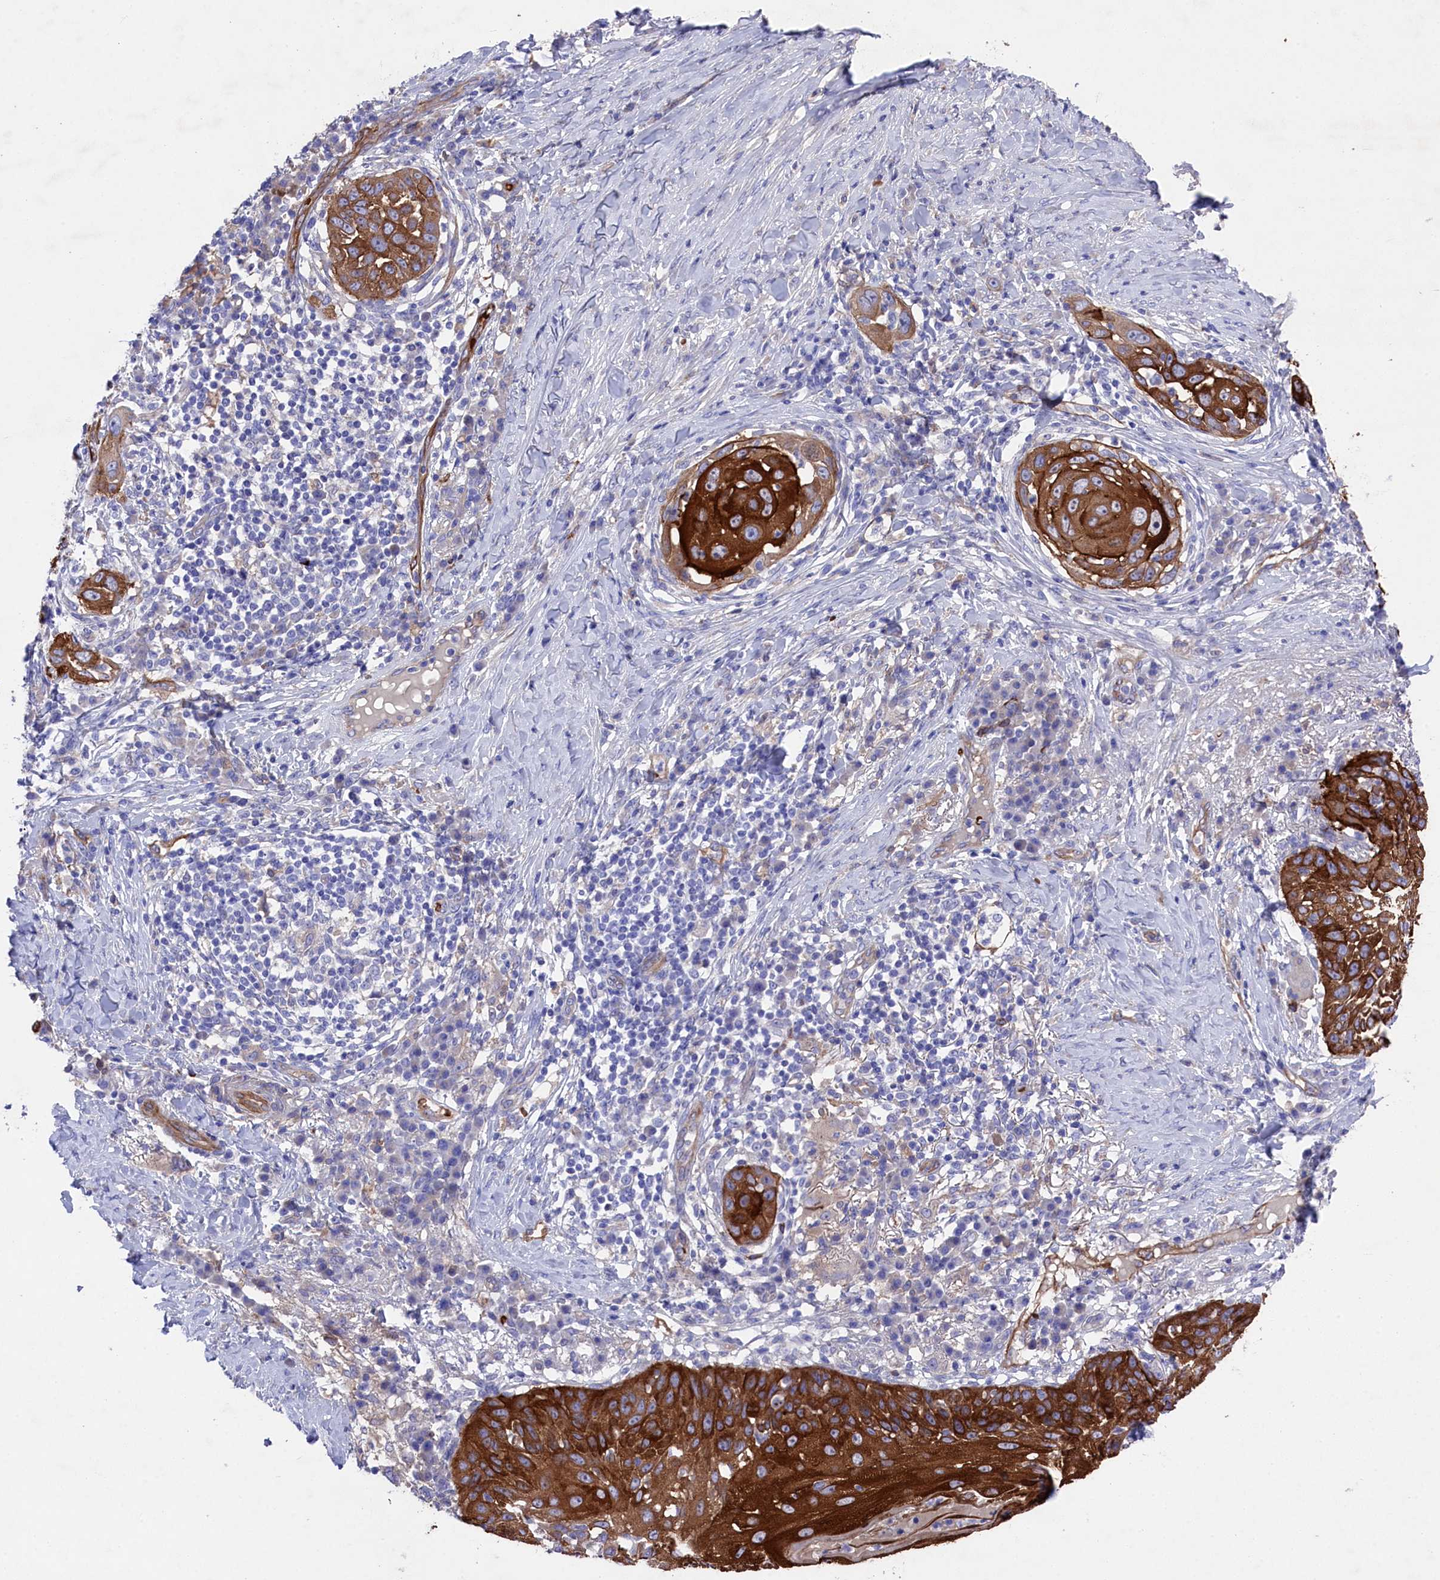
{"staining": {"intensity": "strong", "quantity": ">75%", "location": "cytoplasmic/membranous"}, "tissue": "skin cancer", "cell_type": "Tumor cells", "image_type": "cancer", "snomed": [{"axis": "morphology", "description": "Squamous cell carcinoma, NOS"}, {"axis": "topography", "description": "Skin"}], "caption": "Strong cytoplasmic/membranous positivity is present in about >75% of tumor cells in skin cancer (squamous cell carcinoma).", "gene": "LHFPL4", "patient": {"sex": "female", "age": 44}}